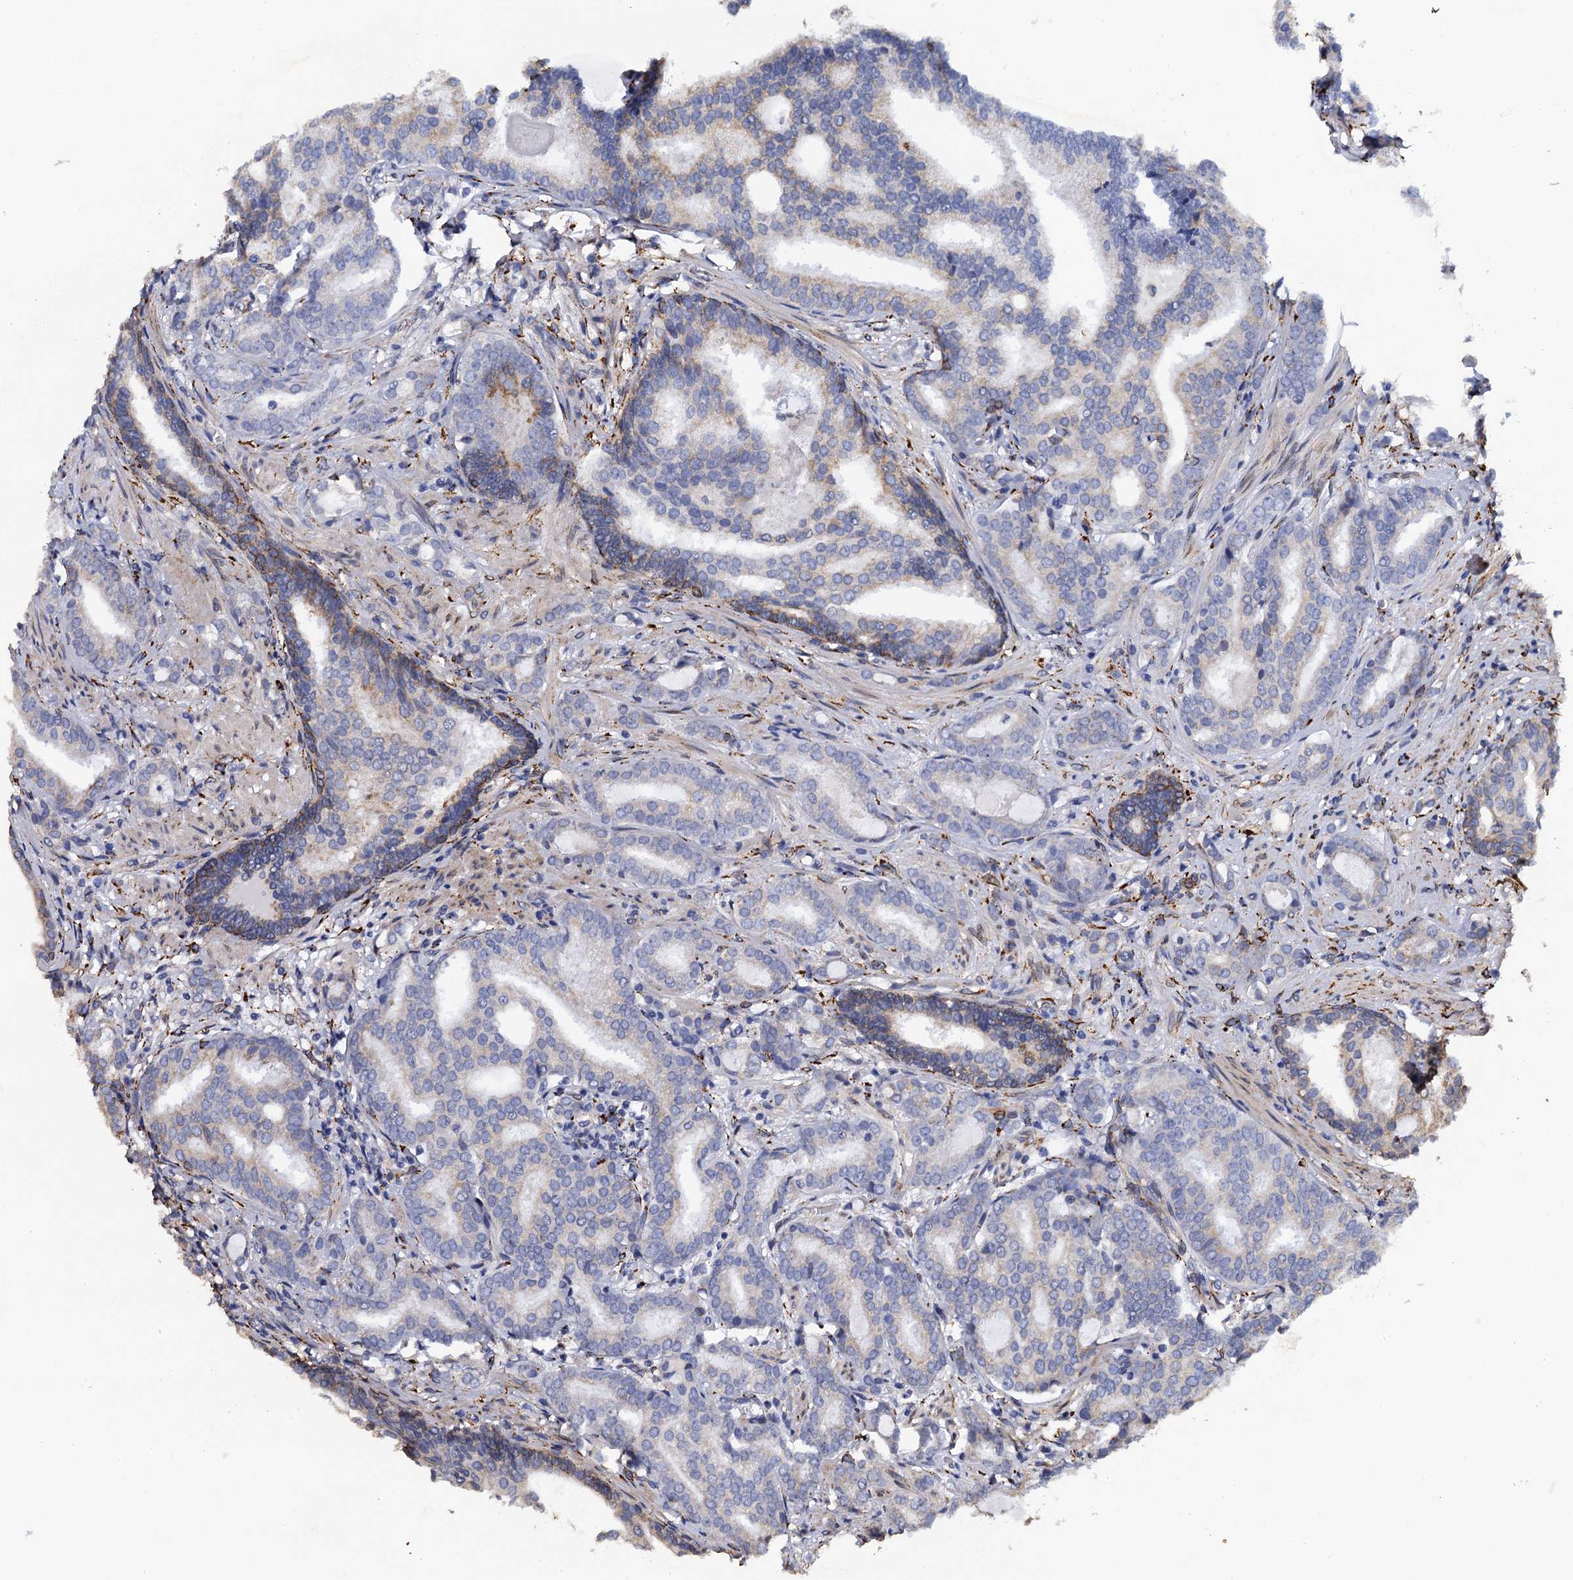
{"staining": {"intensity": "negative", "quantity": "none", "location": "none"}, "tissue": "prostate cancer", "cell_type": "Tumor cells", "image_type": "cancer", "snomed": [{"axis": "morphology", "description": "Adenocarcinoma, High grade"}, {"axis": "topography", "description": "Prostate"}], "caption": "High magnification brightfield microscopy of prostate high-grade adenocarcinoma stained with DAB (3,3'-diaminobenzidine) (brown) and counterstained with hematoxylin (blue): tumor cells show no significant positivity.", "gene": "POGLUT3", "patient": {"sex": "male", "age": 63}}